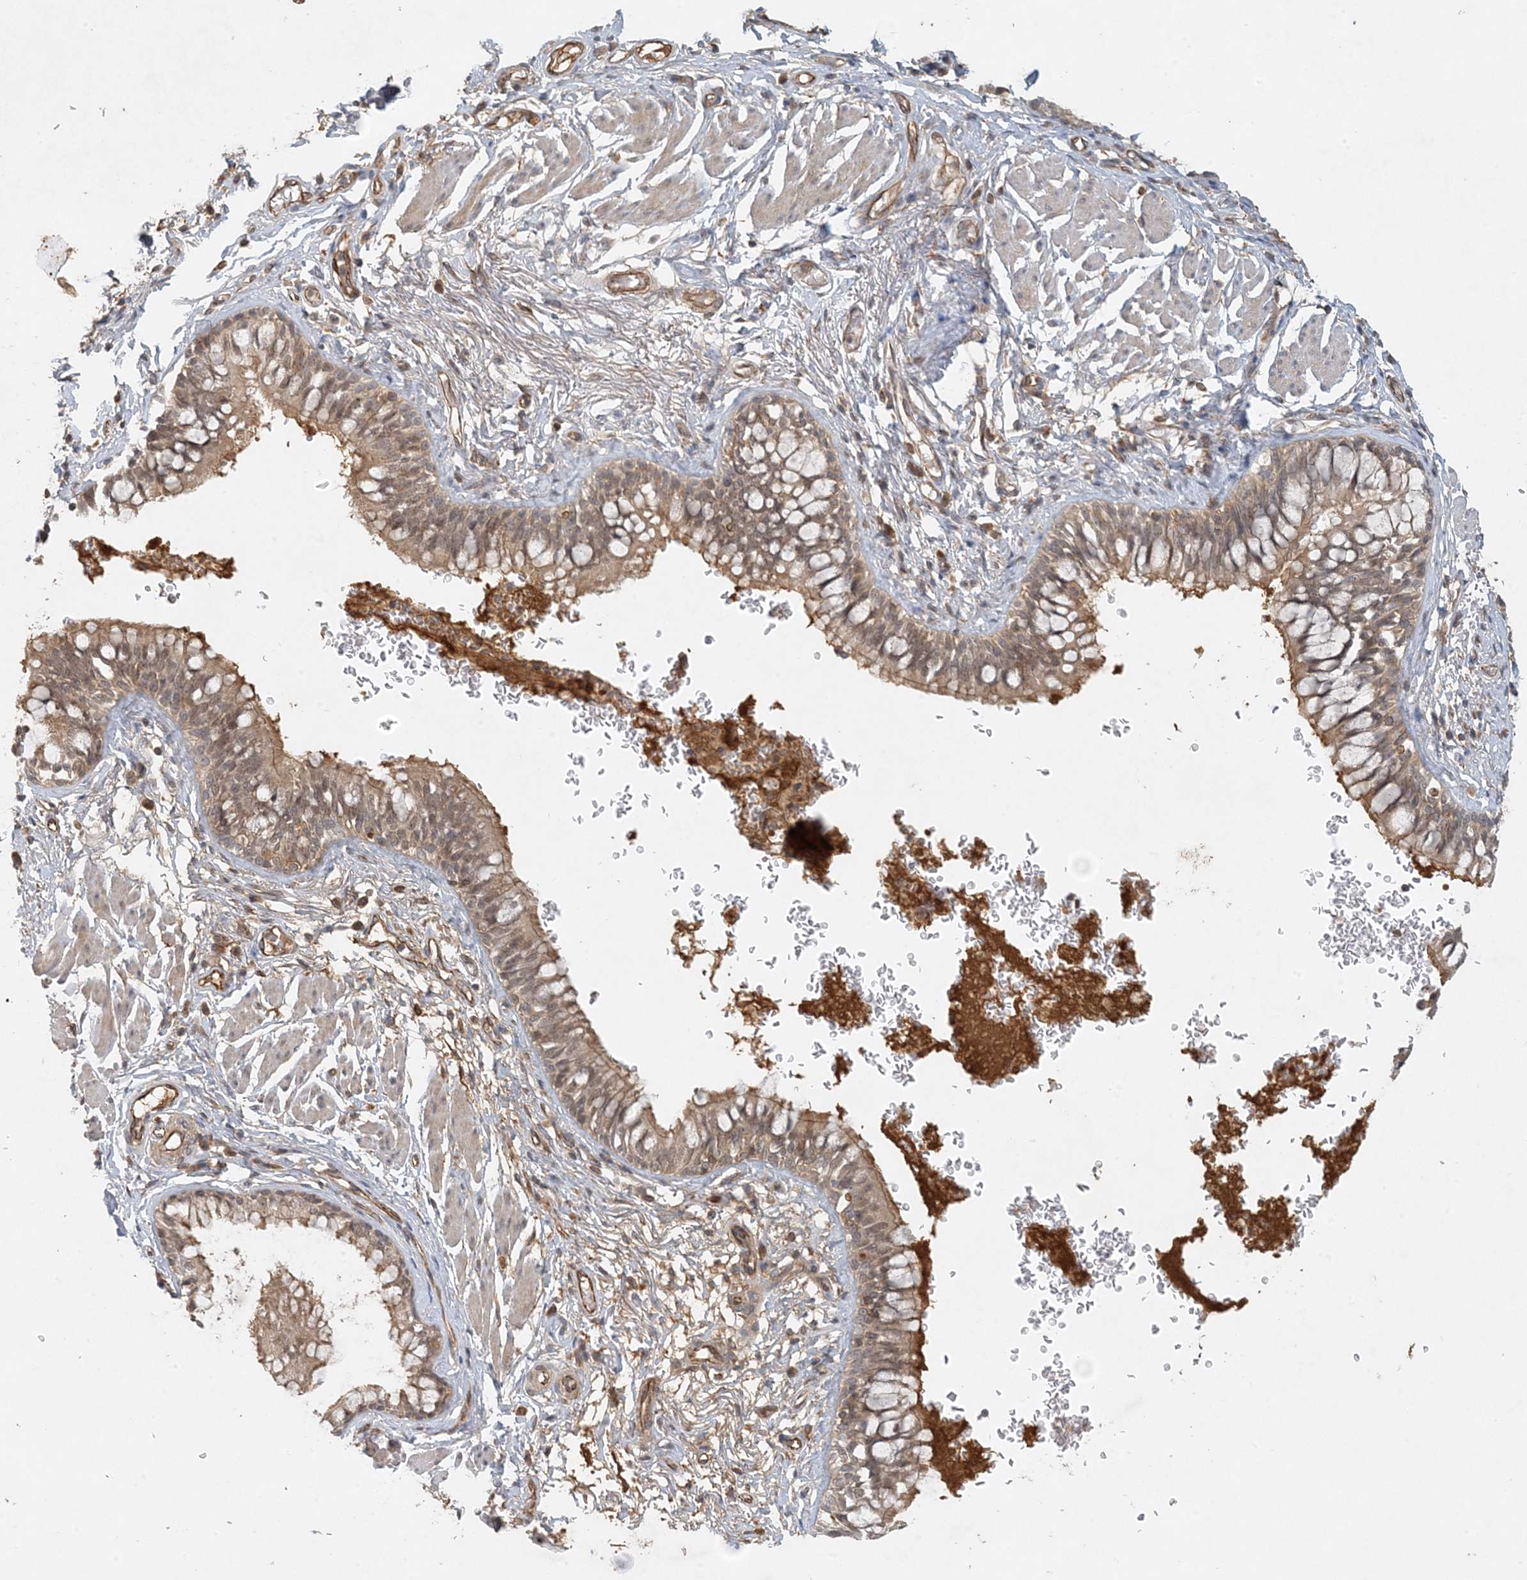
{"staining": {"intensity": "moderate", "quantity": ">75%", "location": "cytoplasmic/membranous"}, "tissue": "bronchus", "cell_type": "Respiratory epithelial cells", "image_type": "normal", "snomed": [{"axis": "morphology", "description": "Normal tissue, NOS"}, {"axis": "topography", "description": "Cartilage tissue"}, {"axis": "topography", "description": "Bronchus"}], "caption": "IHC image of normal bronchus: bronchus stained using immunohistochemistry exhibits medium levels of moderate protein expression localized specifically in the cytoplasmic/membranous of respiratory epithelial cells, appearing as a cytoplasmic/membranous brown color.", "gene": "ZCCHC4", "patient": {"sex": "female", "age": 36}}